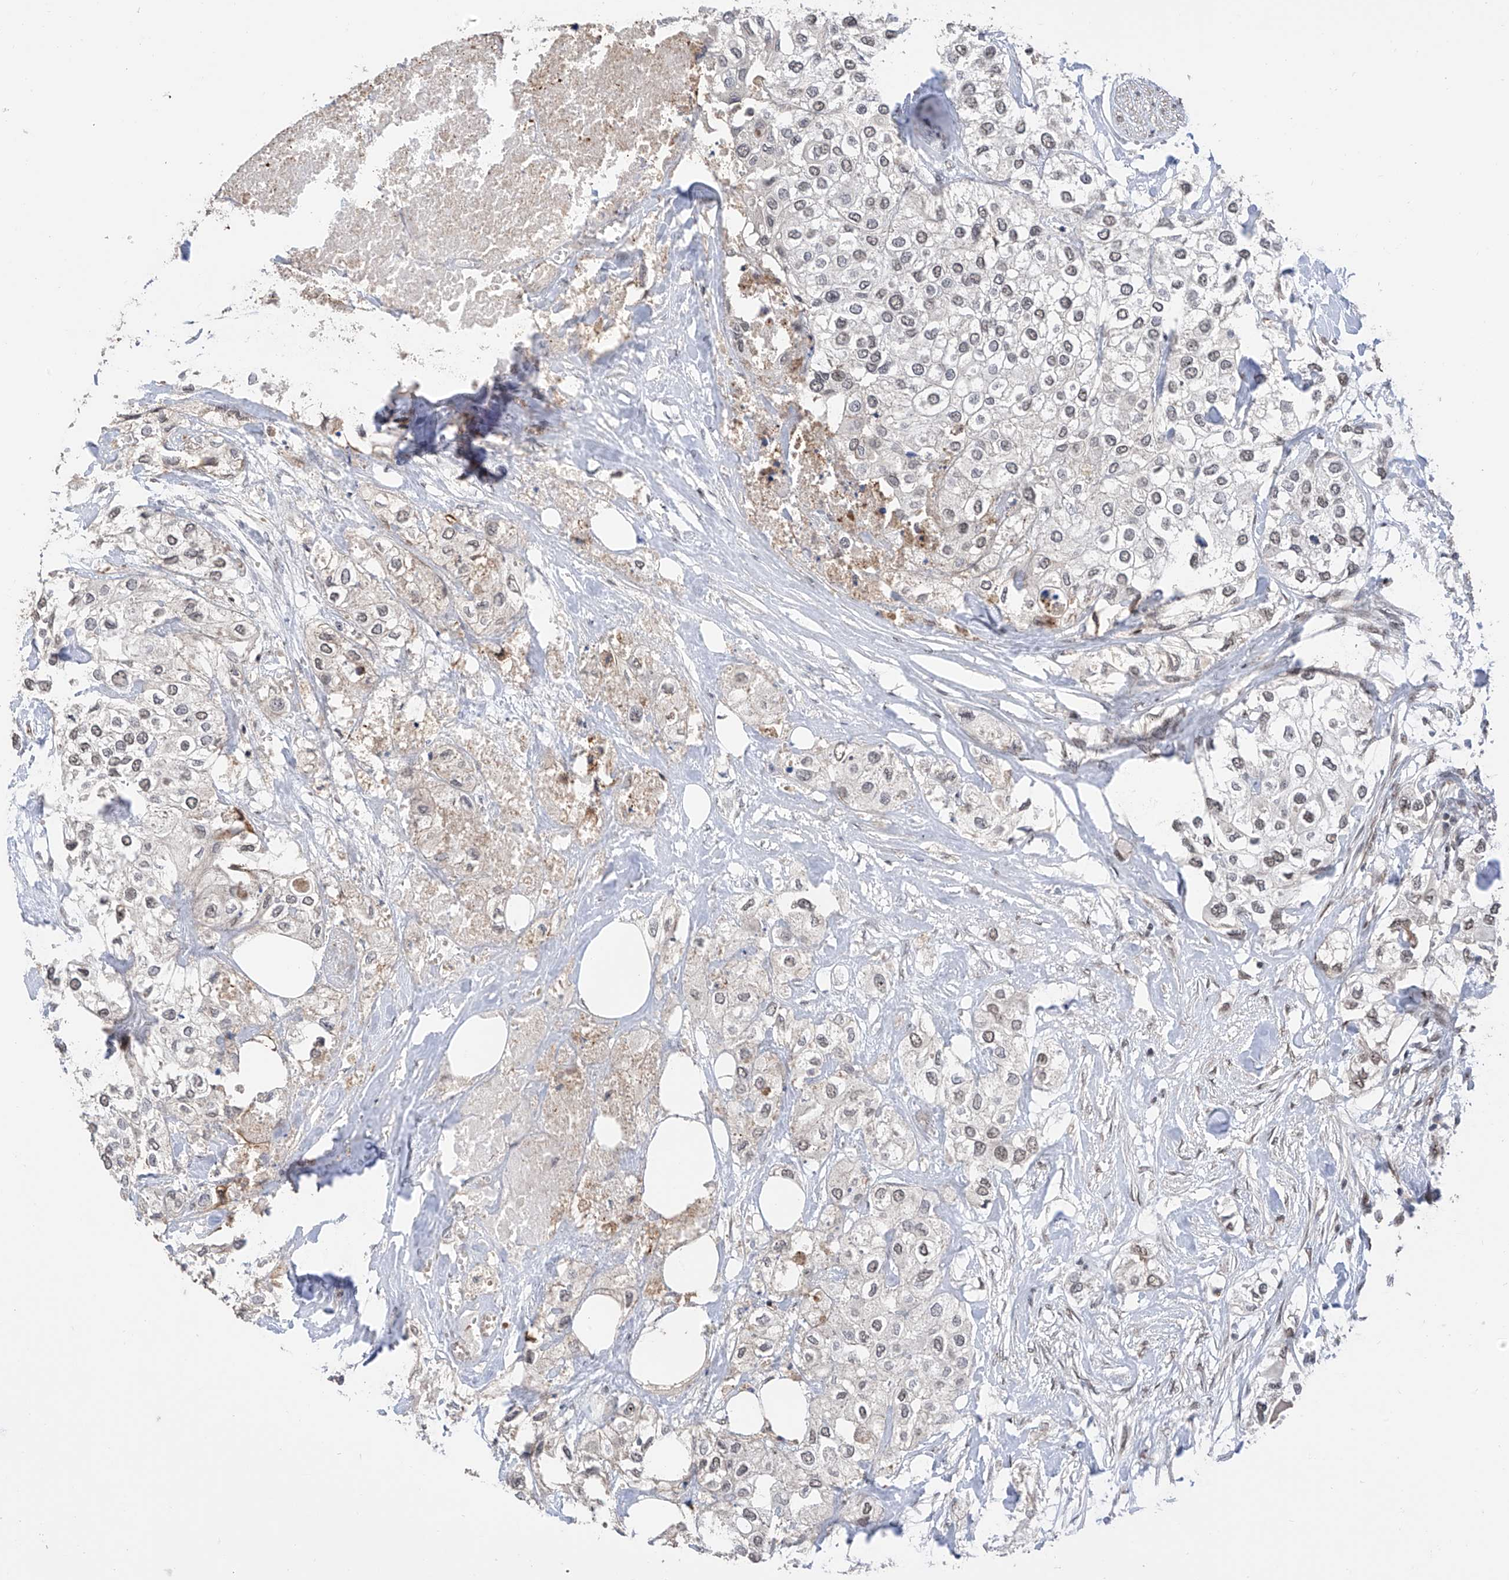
{"staining": {"intensity": "negative", "quantity": "none", "location": "none"}, "tissue": "urothelial cancer", "cell_type": "Tumor cells", "image_type": "cancer", "snomed": [{"axis": "morphology", "description": "Urothelial carcinoma, High grade"}, {"axis": "topography", "description": "Urinary bladder"}], "caption": "Tumor cells are negative for brown protein staining in urothelial cancer.", "gene": "C1orf131", "patient": {"sex": "male", "age": 64}}